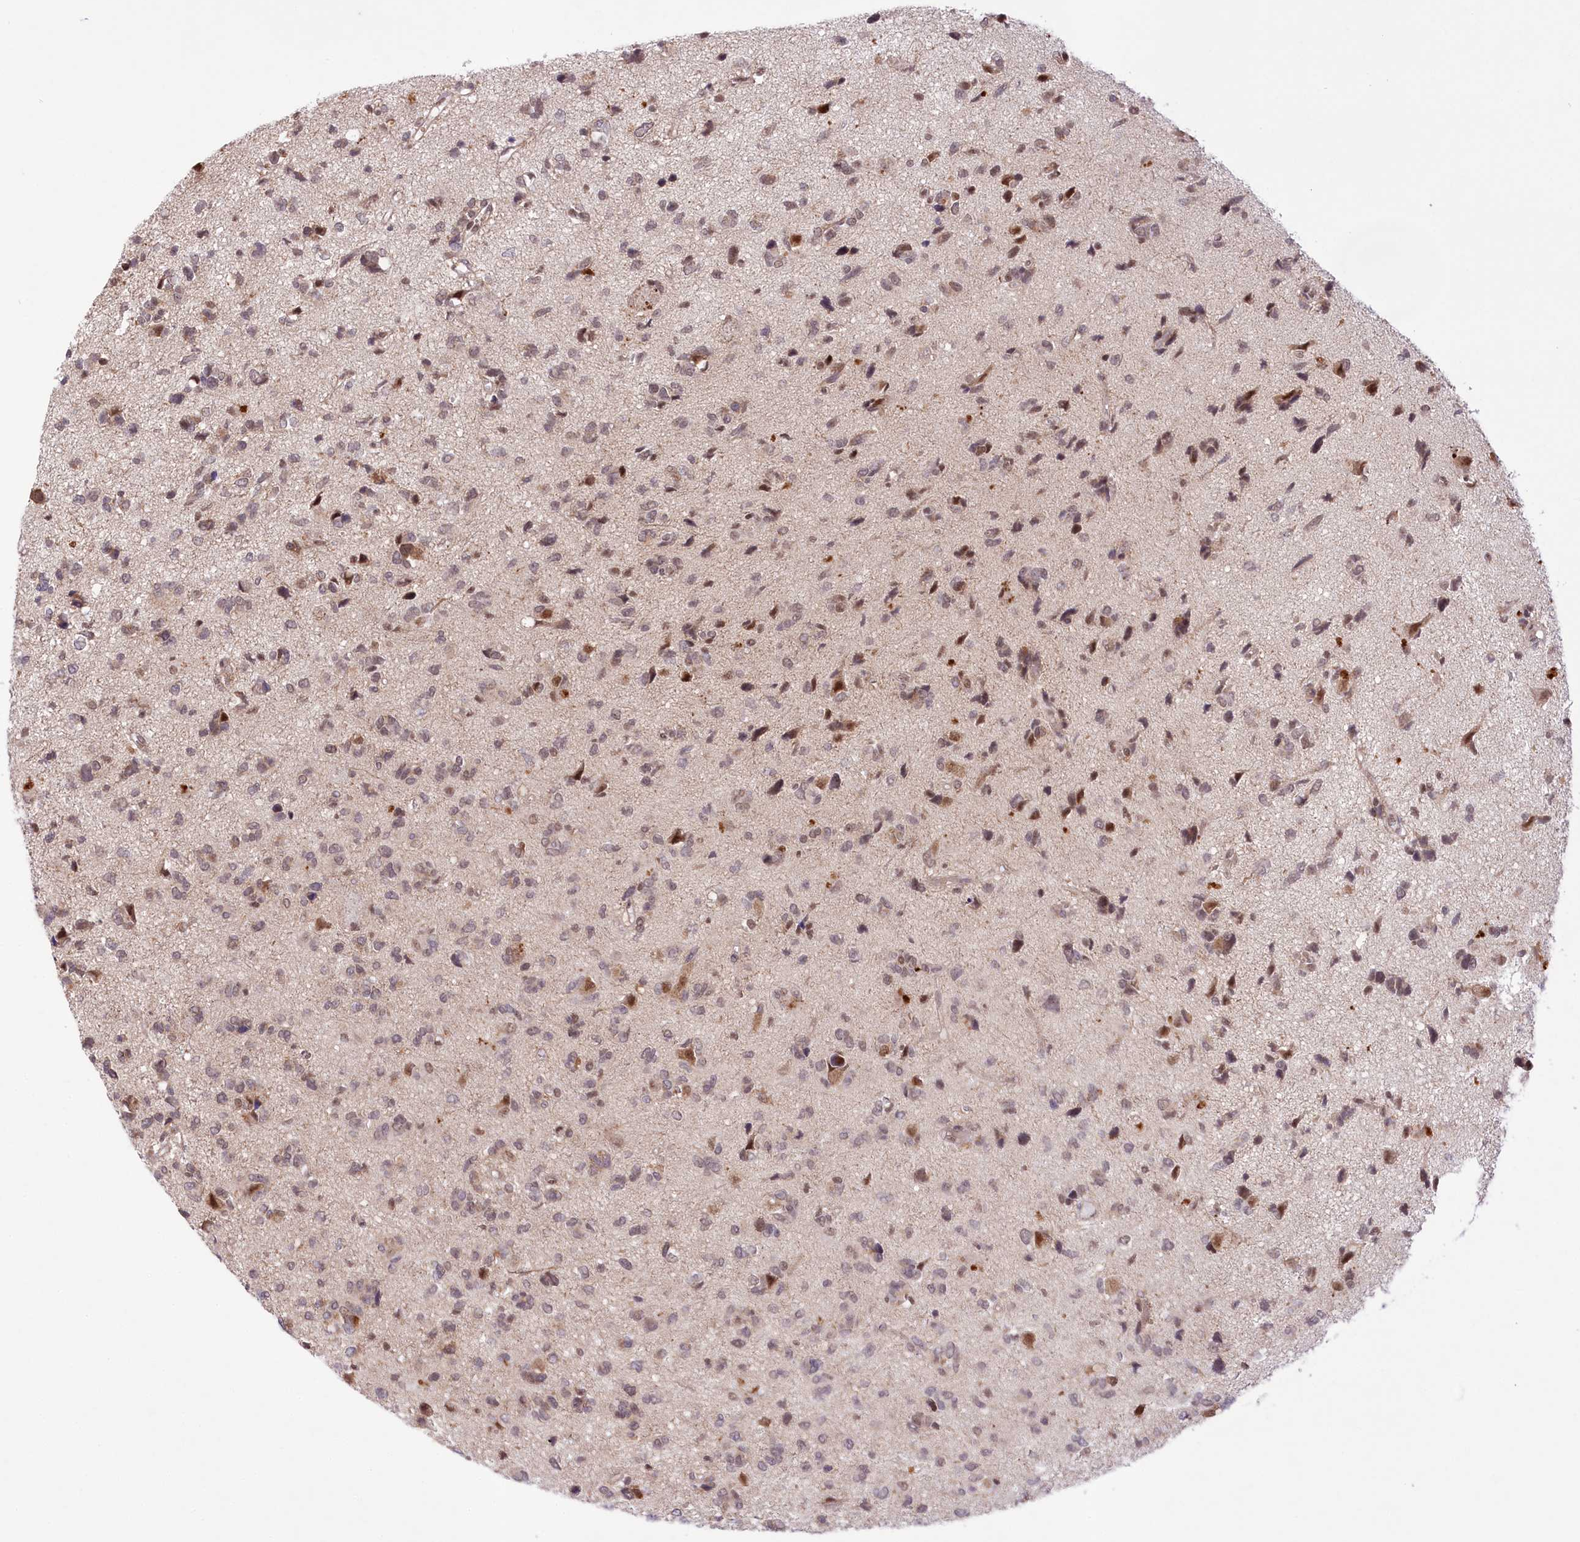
{"staining": {"intensity": "weak", "quantity": "25%-75%", "location": "nuclear"}, "tissue": "glioma", "cell_type": "Tumor cells", "image_type": "cancer", "snomed": [{"axis": "morphology", "description": "Glioma, malignant, High grade"}, {"axis": "topography", "description": "Brain"}], "caption": "Glioma was stained to show a protein in brown. There is low levels of weak nuclear staining in approximately 25%-75% of tumor cells.", "gene": "ZMAT2", "patient": {"sex": "female", "age": 59}}